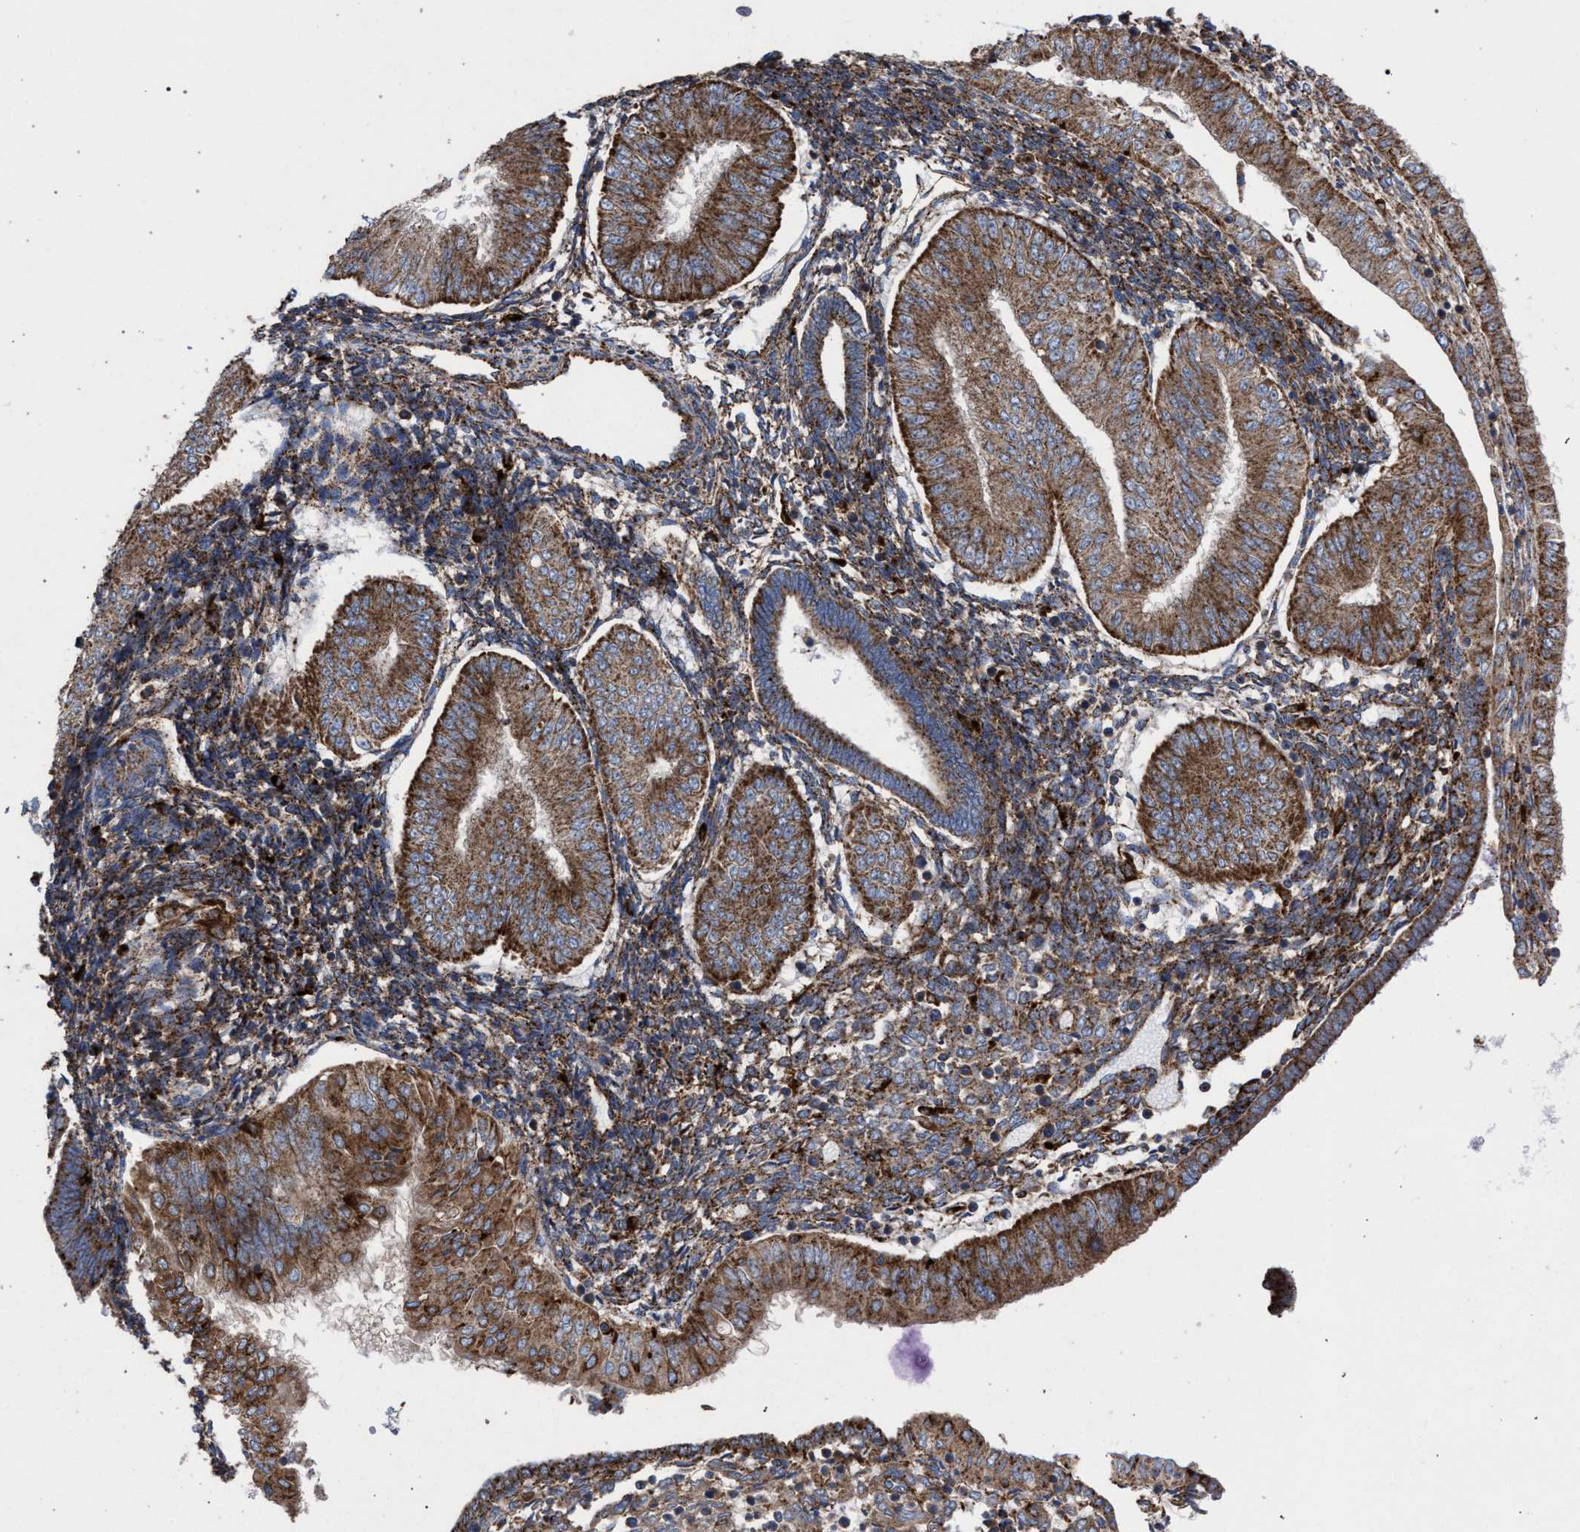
{"staining": {"intensity": "moderate", "quantity": ">75%", "location": "cytoplasmic/membranous"}, "tissue": "endometrial cancer", "cell_type": "Tumor cells", "image_type": "cancer", "snomed": [{"axis": "morphology", "description": "Normal tissue, NOS"}, {"axis": "morphology", "description": "Adenocarcinoma, NOS"}, {"axis": "topography", "description": "Endometrium"}], "caption": "Moderate cytoplasmic/membranous expression for a protein is appreciated in about >75% of tumor cells of endometrial cancer (adenocarcinoma) using IHC.", "gene": "PPT1", "patient": {"sex": "female", "age": 53}}